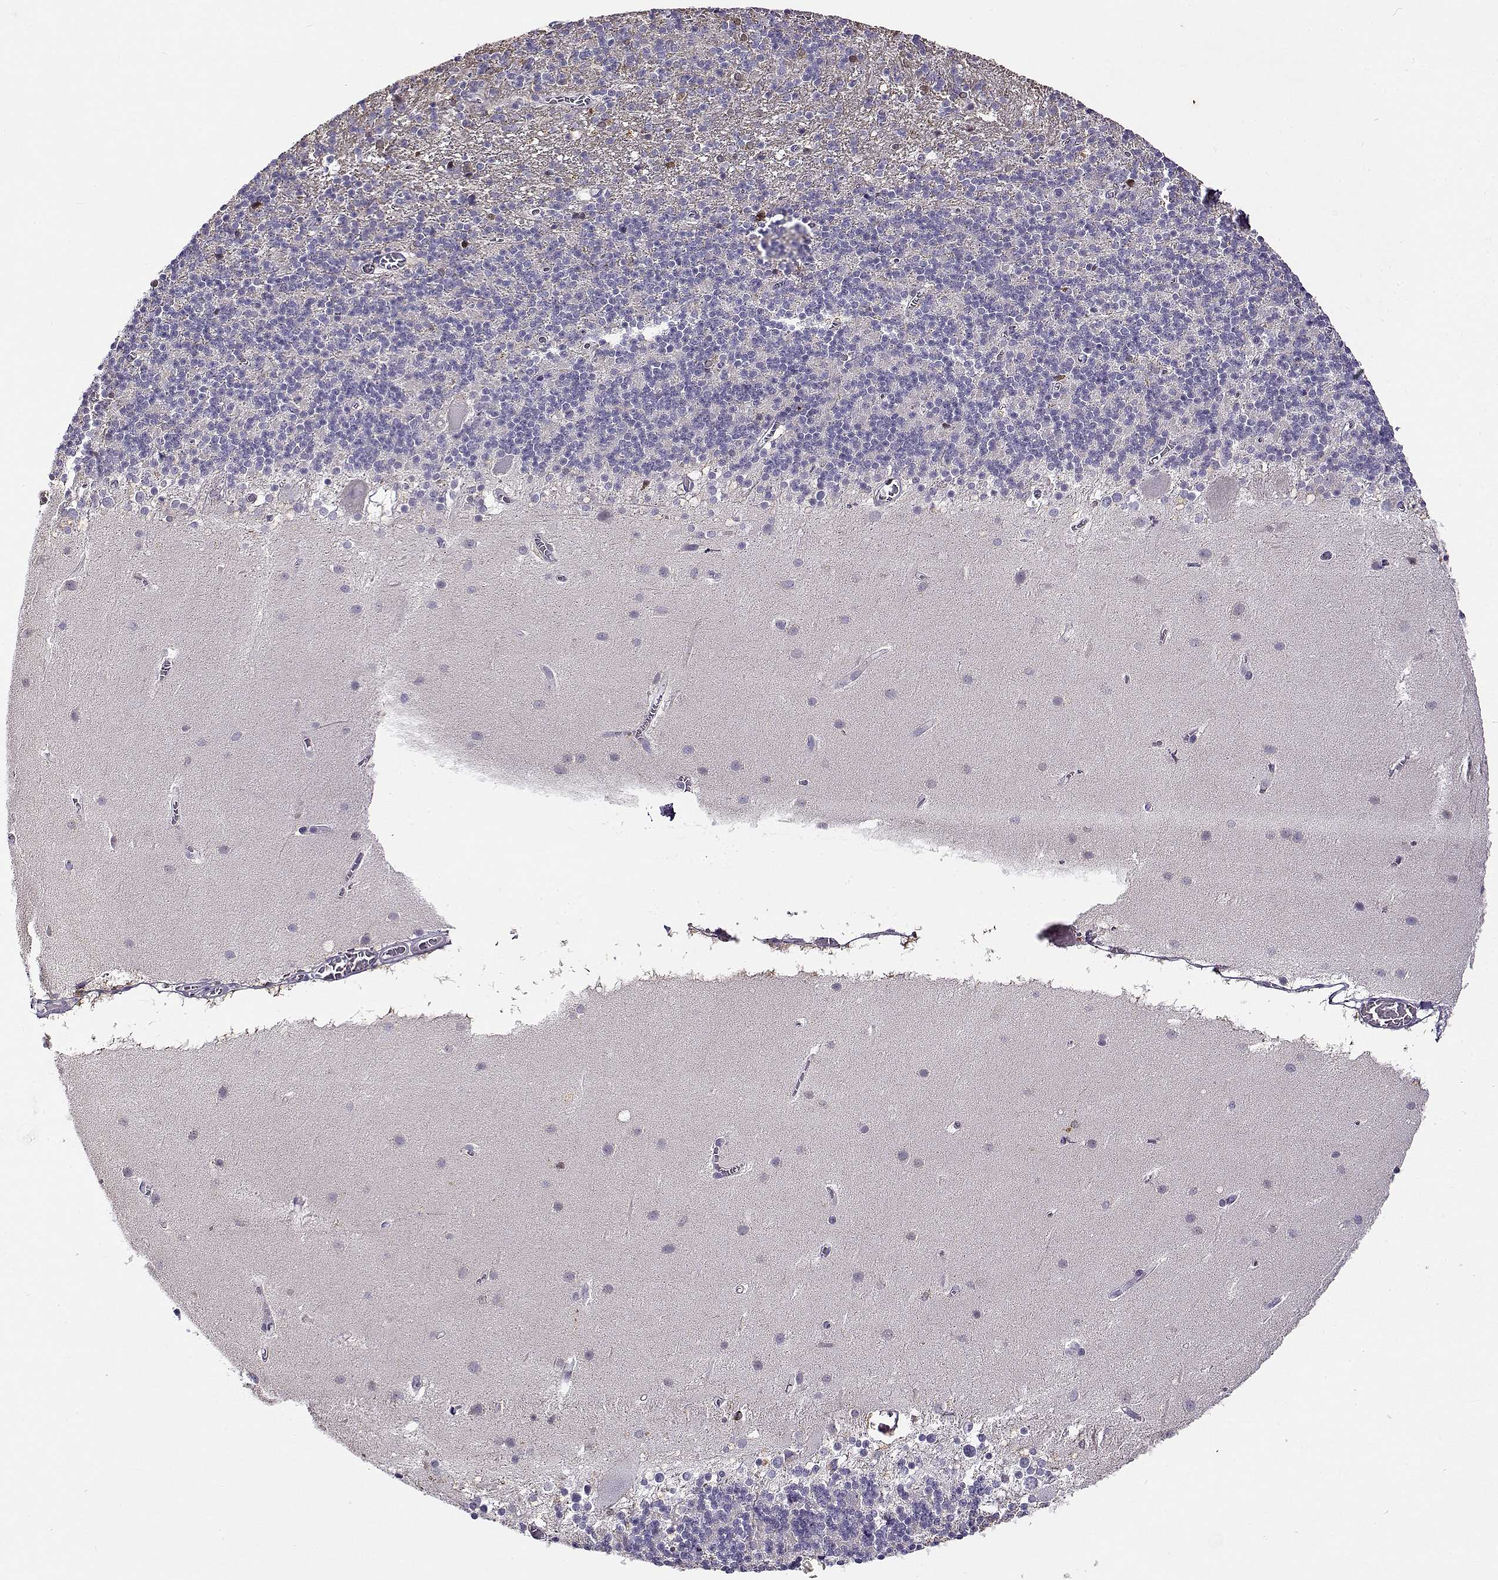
{"staining": {"intensity": "negative", "quantity": "none", "location": "none"}, "tissue": "cerebellum", "cell_type": "Cells in granular layer", "image_type": "normal", "snomed": [{"axis": "morphology", "description": "Normal tissue, NOS"}, {"axis": "topography", "description": "Cerebellum"}], "caption": "Unremarkable cerebellum was stained to show a protein in brown. There is no significant staining in cells in granular layer. (DAB (3,3'-diaminobenzidine) immunohistochemistry, high magnification).", "gene": "UCP3", "patient": {"sex": "male", "age": 70}}